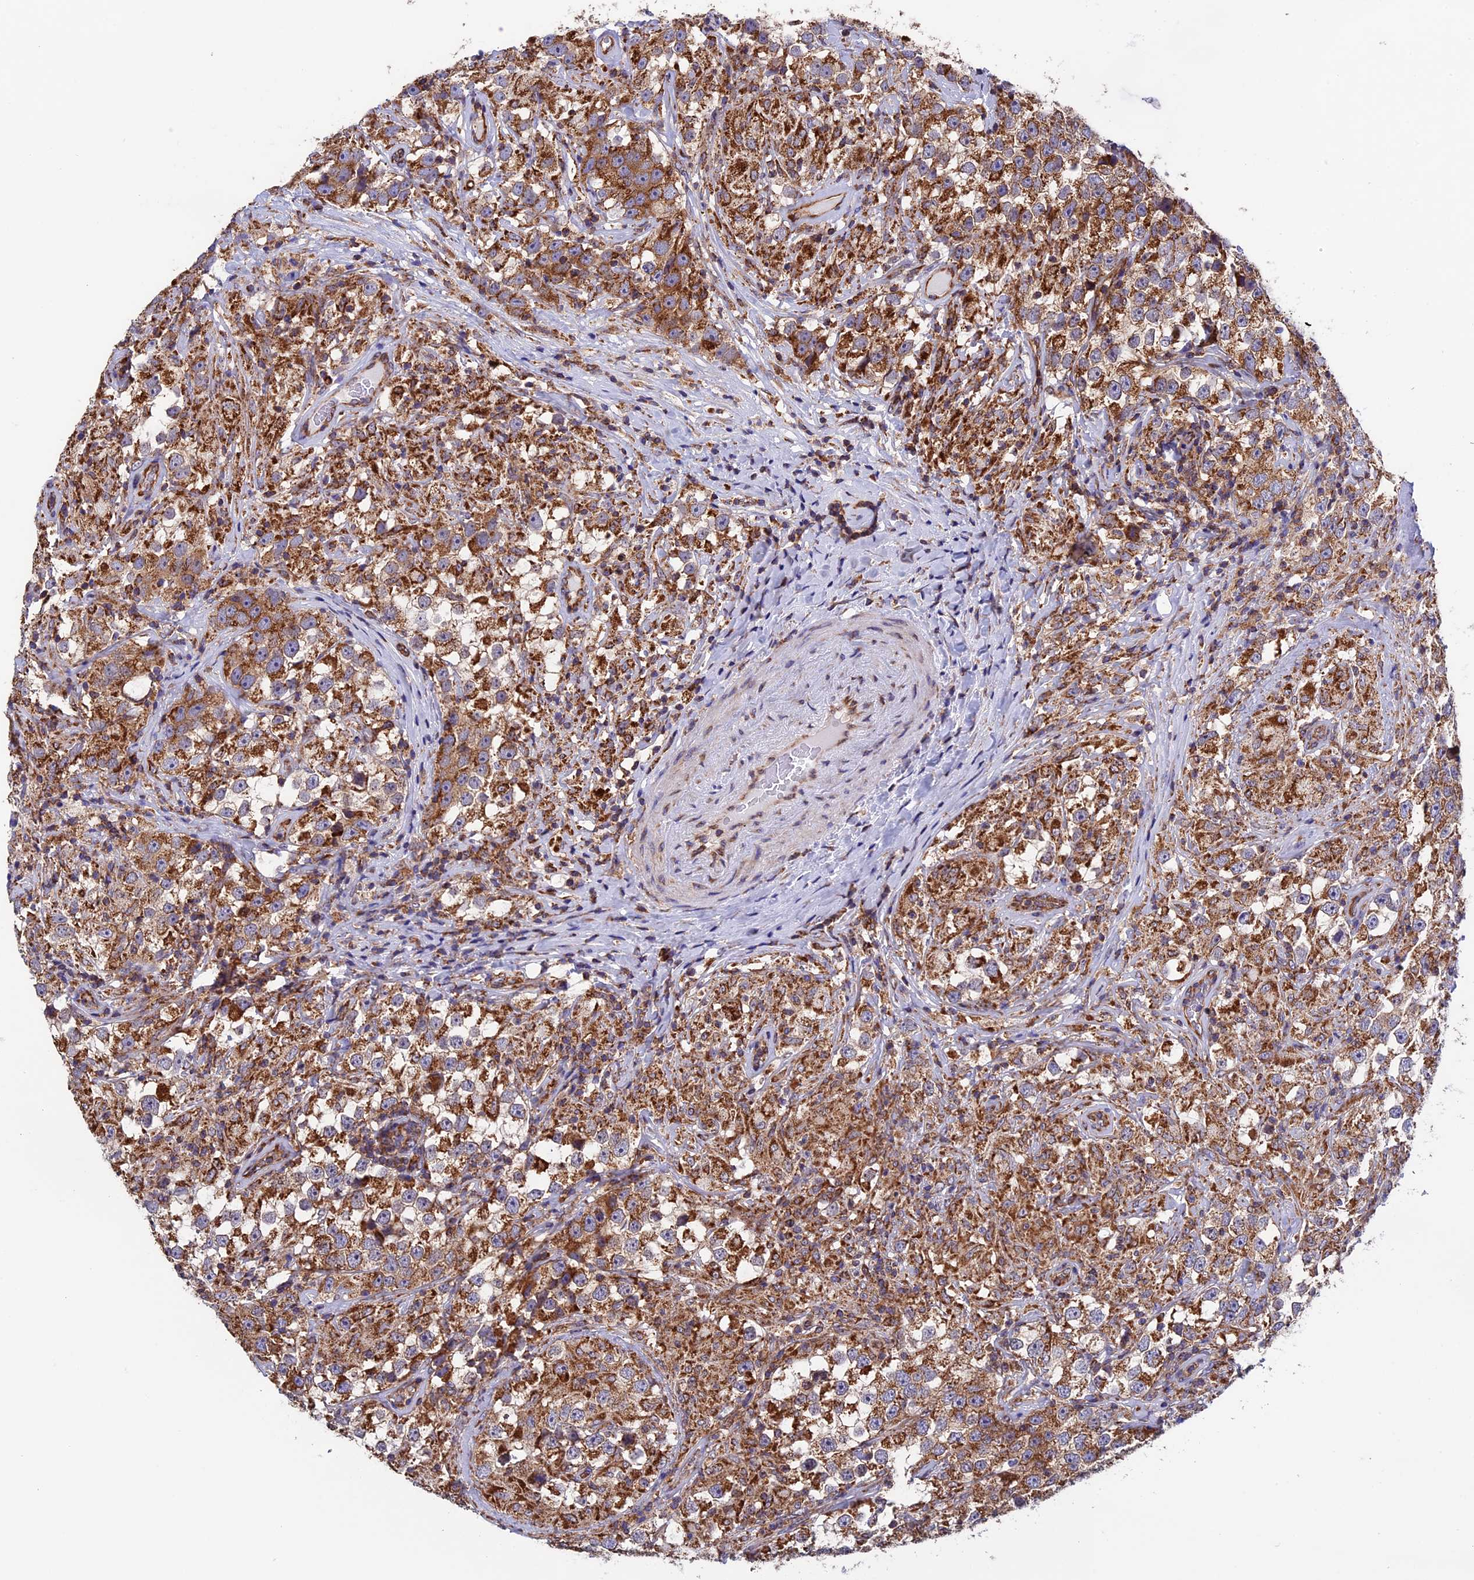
{"staining": {"intensity": "strong", "quantity": ">75%", "location": "cytoplasmic/membranous"}, "tissue": "testis cancer", "cell_type": "Tumor cells", "image_type": "cancer", "snomed": [{"axis": "morphology", "description": "Seminoma, NOS"}, {"axis": "topography", "description": "Testis"}], "caption": "Immunohistochemical staining of testis cancer exhibits high levels of strong cytoplasmic/membranous protein positivity in approximately >75% of tumor cells. The staining was performed using DAB (3,3'-diaminobenzidine) to visualize the protein expression in brown, while the nuclei were stained in blue with hematoxylin (Magnification: 20x).", "gene": "SLC9A5", "patient": {"sex": "male", "age": 46}}